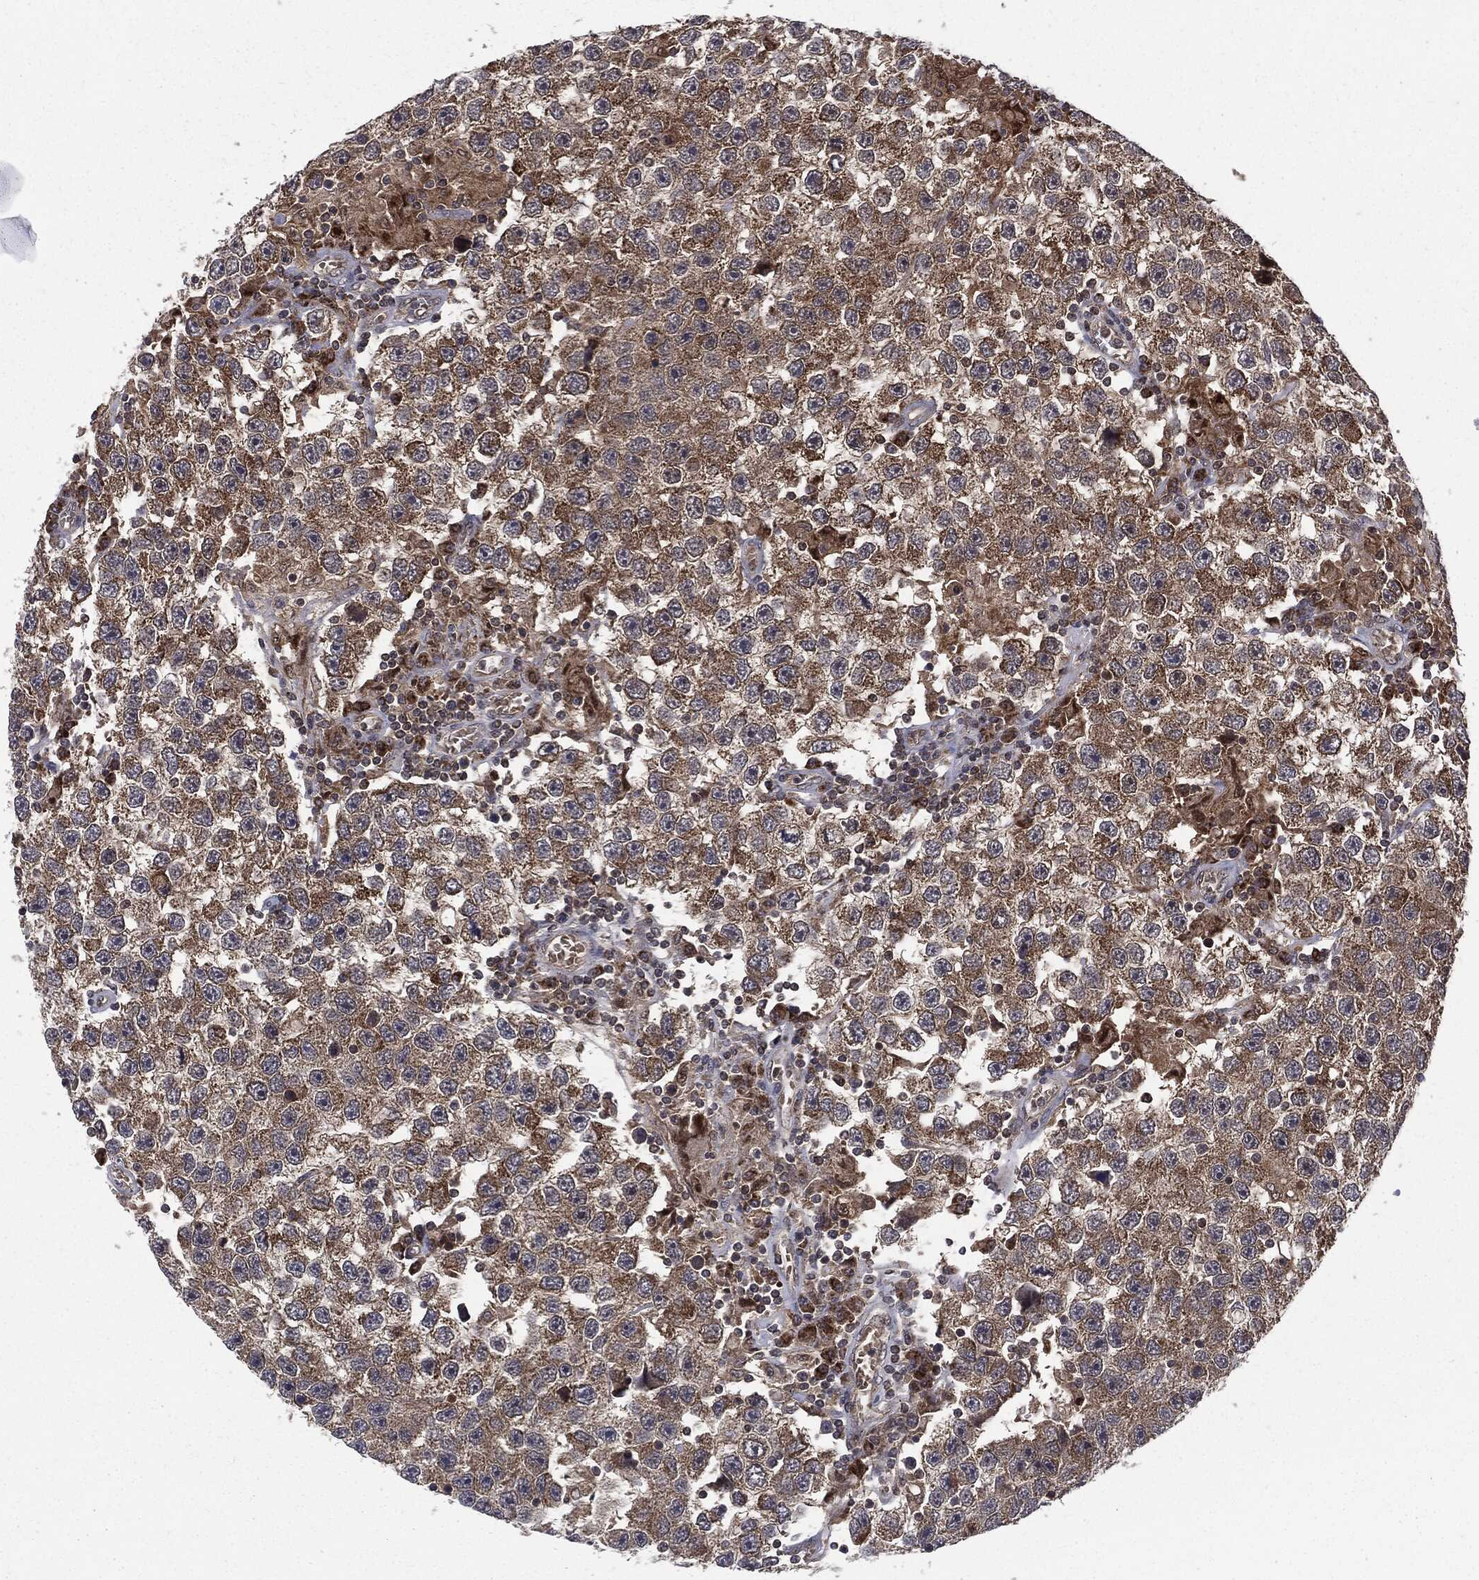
{"staining": {"intensity": "moderate", "quantity": ">75%", "location": "cytoplasmic/membranous"}, "tissue": "testis cancer", "cell_type": "Tumor cells", "image_type": "cancer", "snomed": [{"axis": "morphology", "description": "Seminoma, NOS"}, {"axis": "topography", "description": "Testis"}], "caption": "An IHC histopathology image of neoplastic tissue is shown. Protein staining in brown labels moderate cytoplasmic/membranous positivity in testis cancer (seminoma) within tumor cells. The staining is performed using DAB brown chromogen to label protein expression. The nuclei are counter-stained blue using hematoxylin.", "gene": "PTPA", "patient": {"sex": "male", "age": 26}}